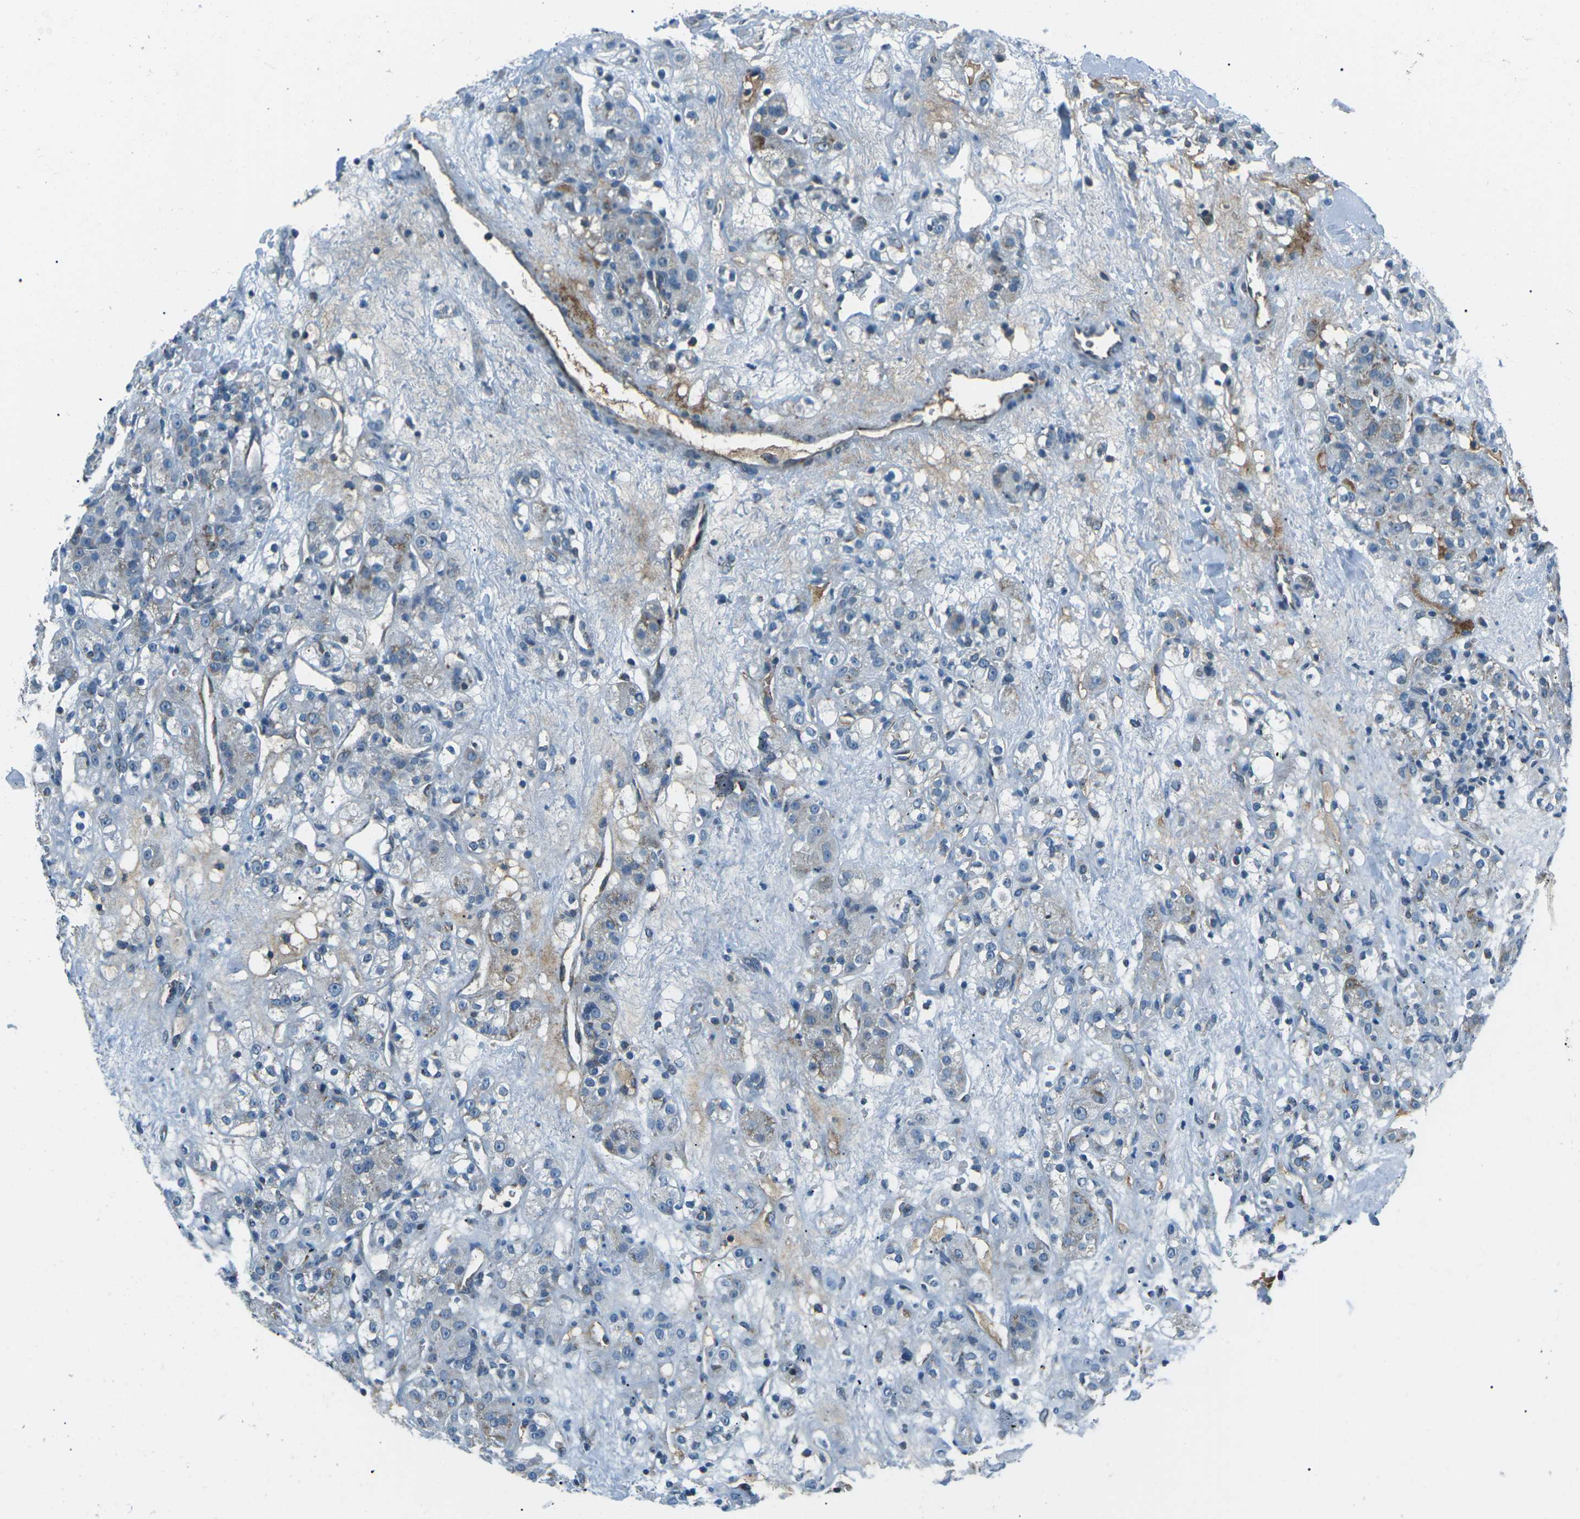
{"staining": {"intensity": "negative", "quantity": "none", "location": "none"}, "tissue": "renal cancer", "cell_type": "Tumor cells", "image_type": "cancer", "snomed": [{"axis": "morphology", "description": "Normal tissue, NOS"}, {"axis": "morphology", "description": "Adenocarcinoma, NOS"}, {"axis": "topography", "description": "Kidney"}], "caption": "Immunohistochemistry of renal cancer exhibits no expression in tumor cells.", "gene": "RFESD", "patient": {"sex": "male", "age": 61}}